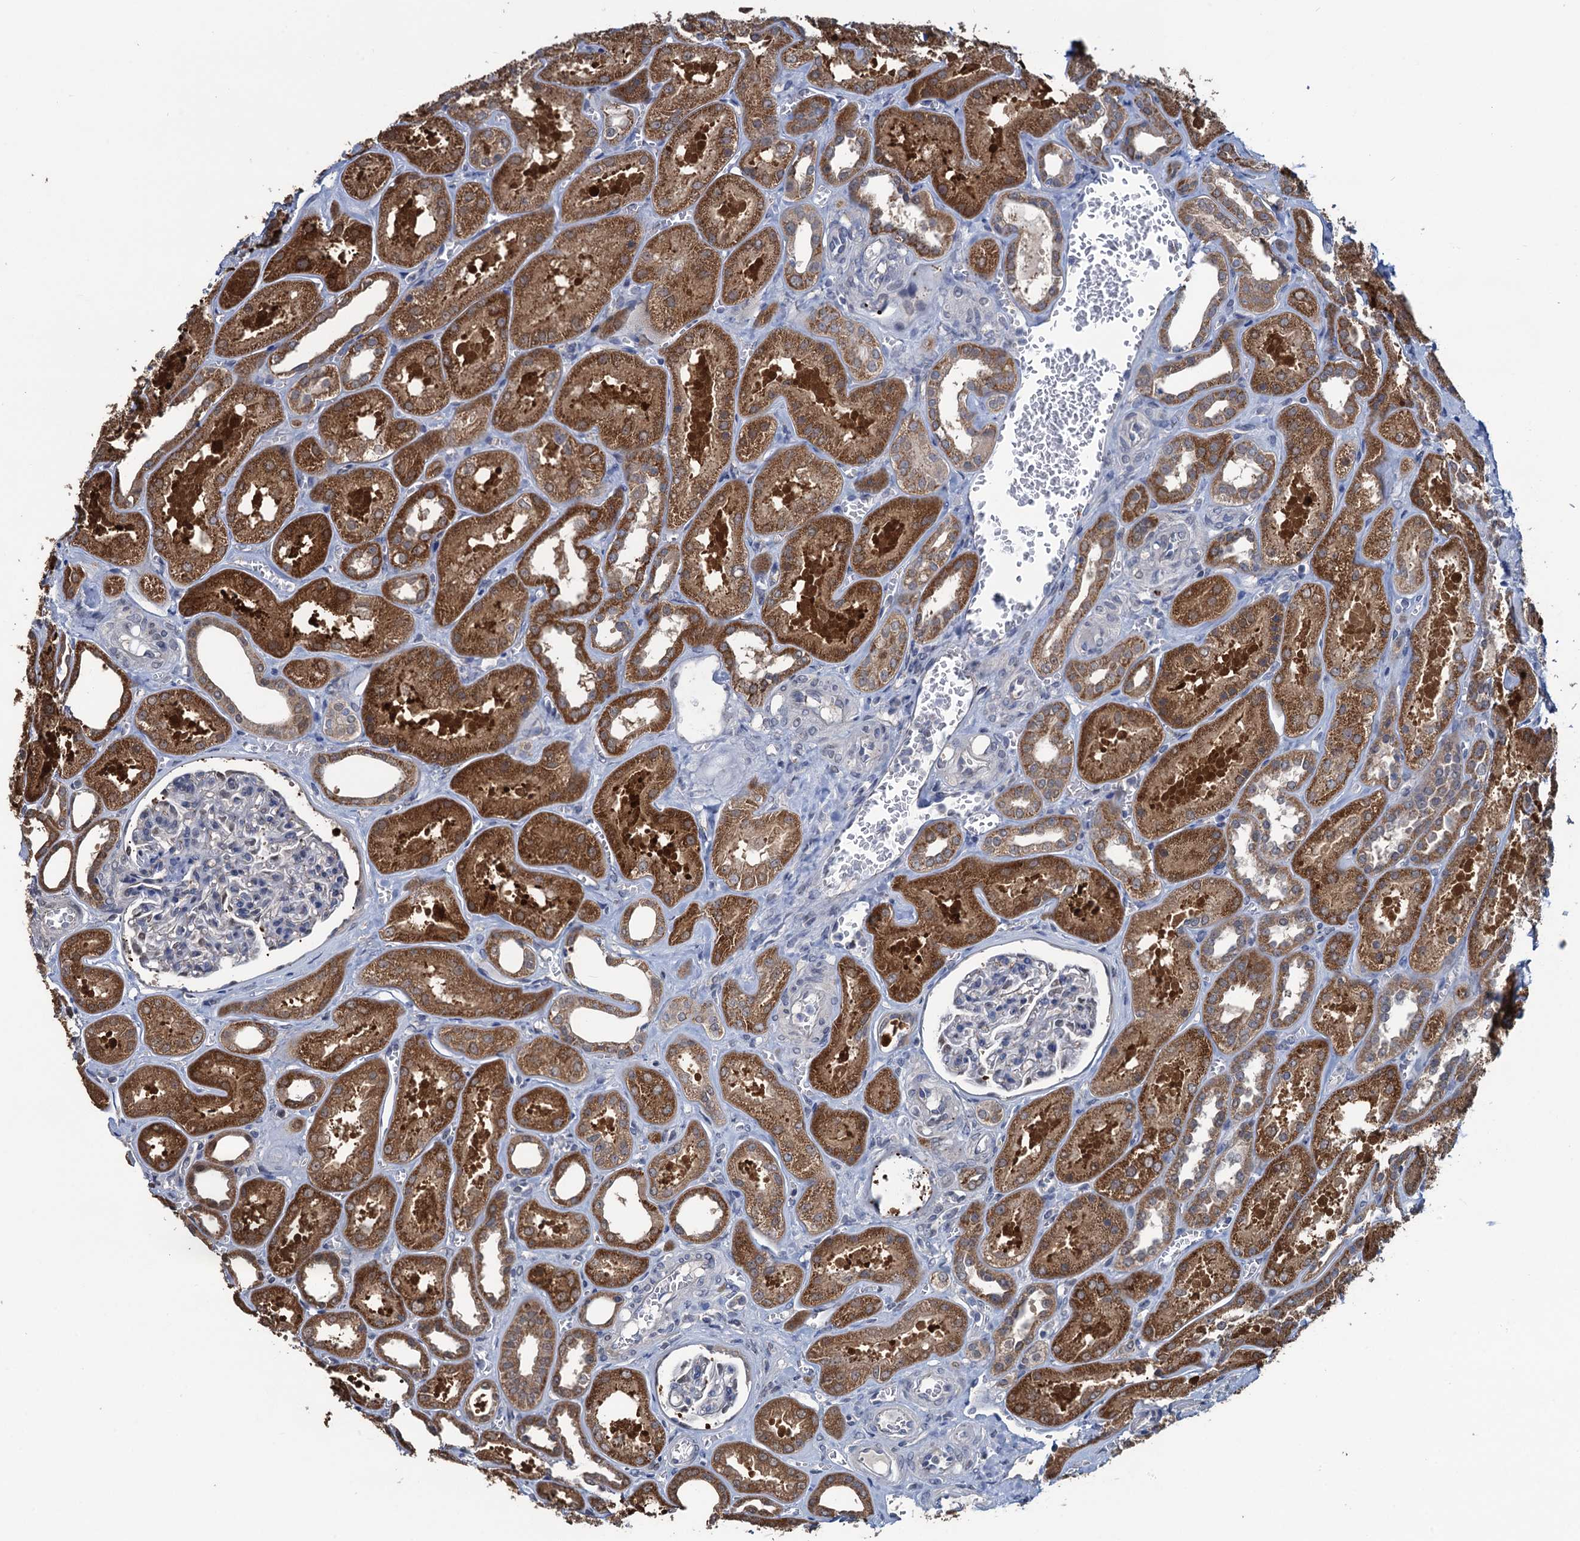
{"staining": {"intensity": "negative", "quantity": "none", "location": "none"}, "tissue": "kidney", "cell_type": "Cells in glomeruli", "image_type": "normal", "snomed": [{"axis": "morphology", "description": "Normal tissue, NOS"}, {"axis": "morphology", "description": "Adenocarcinoma, NOS"}, {"axis": "topography", "description": "Kidney"}], "caption": "Unremarkable kidney was stained to show a protein in brown. There is no significant expression in cells in glomeruli. (DAB (3,3'-diaminobenzidine) IHC visualized using brightfield microscopy, high magnification).", "gene": "RTKN2", "patient": {"sex": "female", "age": 68}}